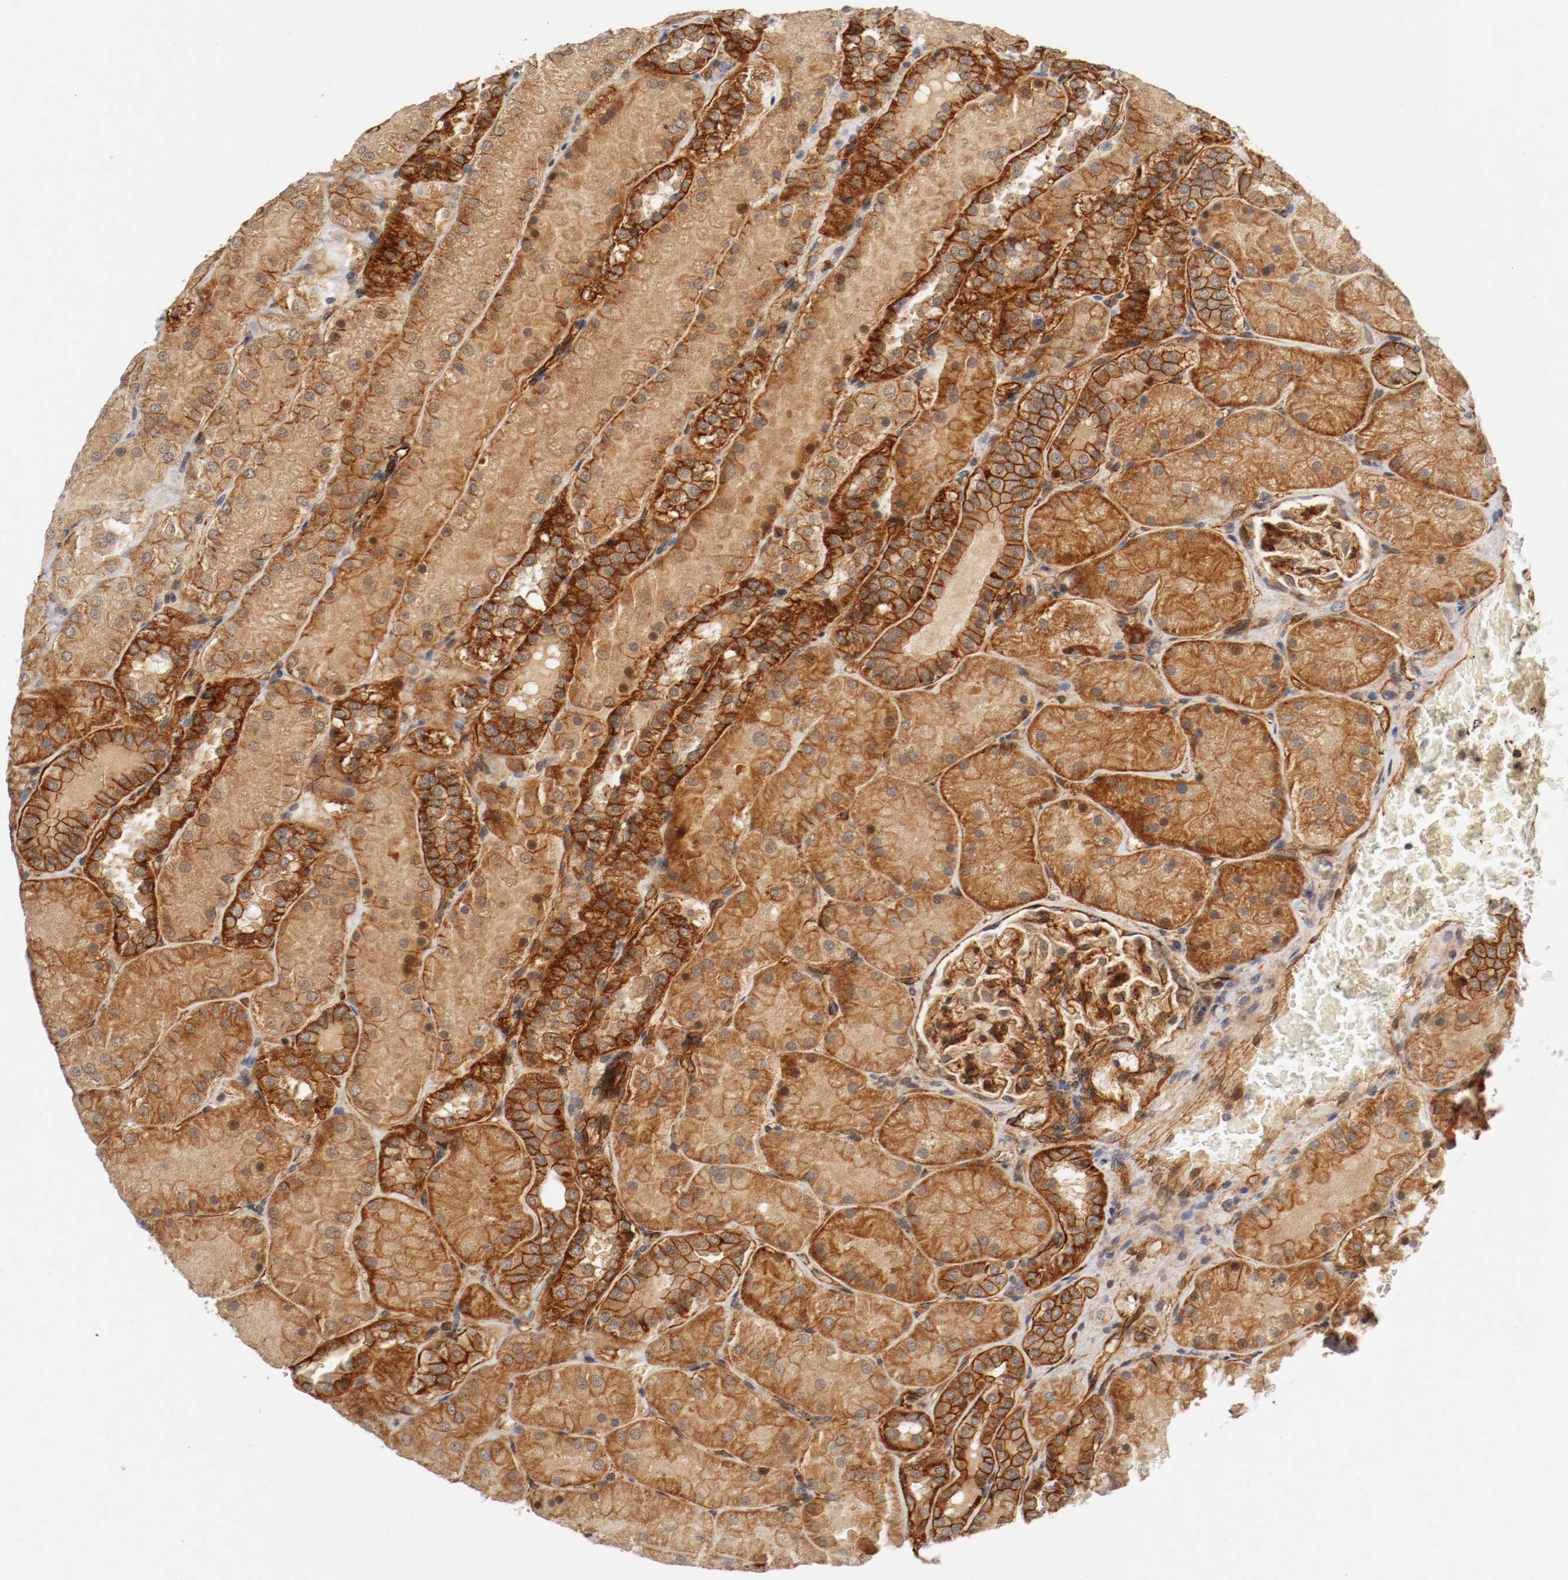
{"staining": {"intensity": "strong", "quantity": ">75%", "location": "cytoplasmic/membranous"}, "tissue": "kidney", "cell_type": "Cells in glomeruli", "image_type": "normal", "snomed": [{"axis": "morphology", "description": "Normal tissue, NOS"}, {"axis": "topography", "description": "Kidney"}], "caption": "Protein analysis of unremarkable kidney displays strong cytoplasmic/membranous positivity in about >75% of cells in glomeruli.", "gene": "TYK2", "patient": {"sex": "male", "age": 28}}